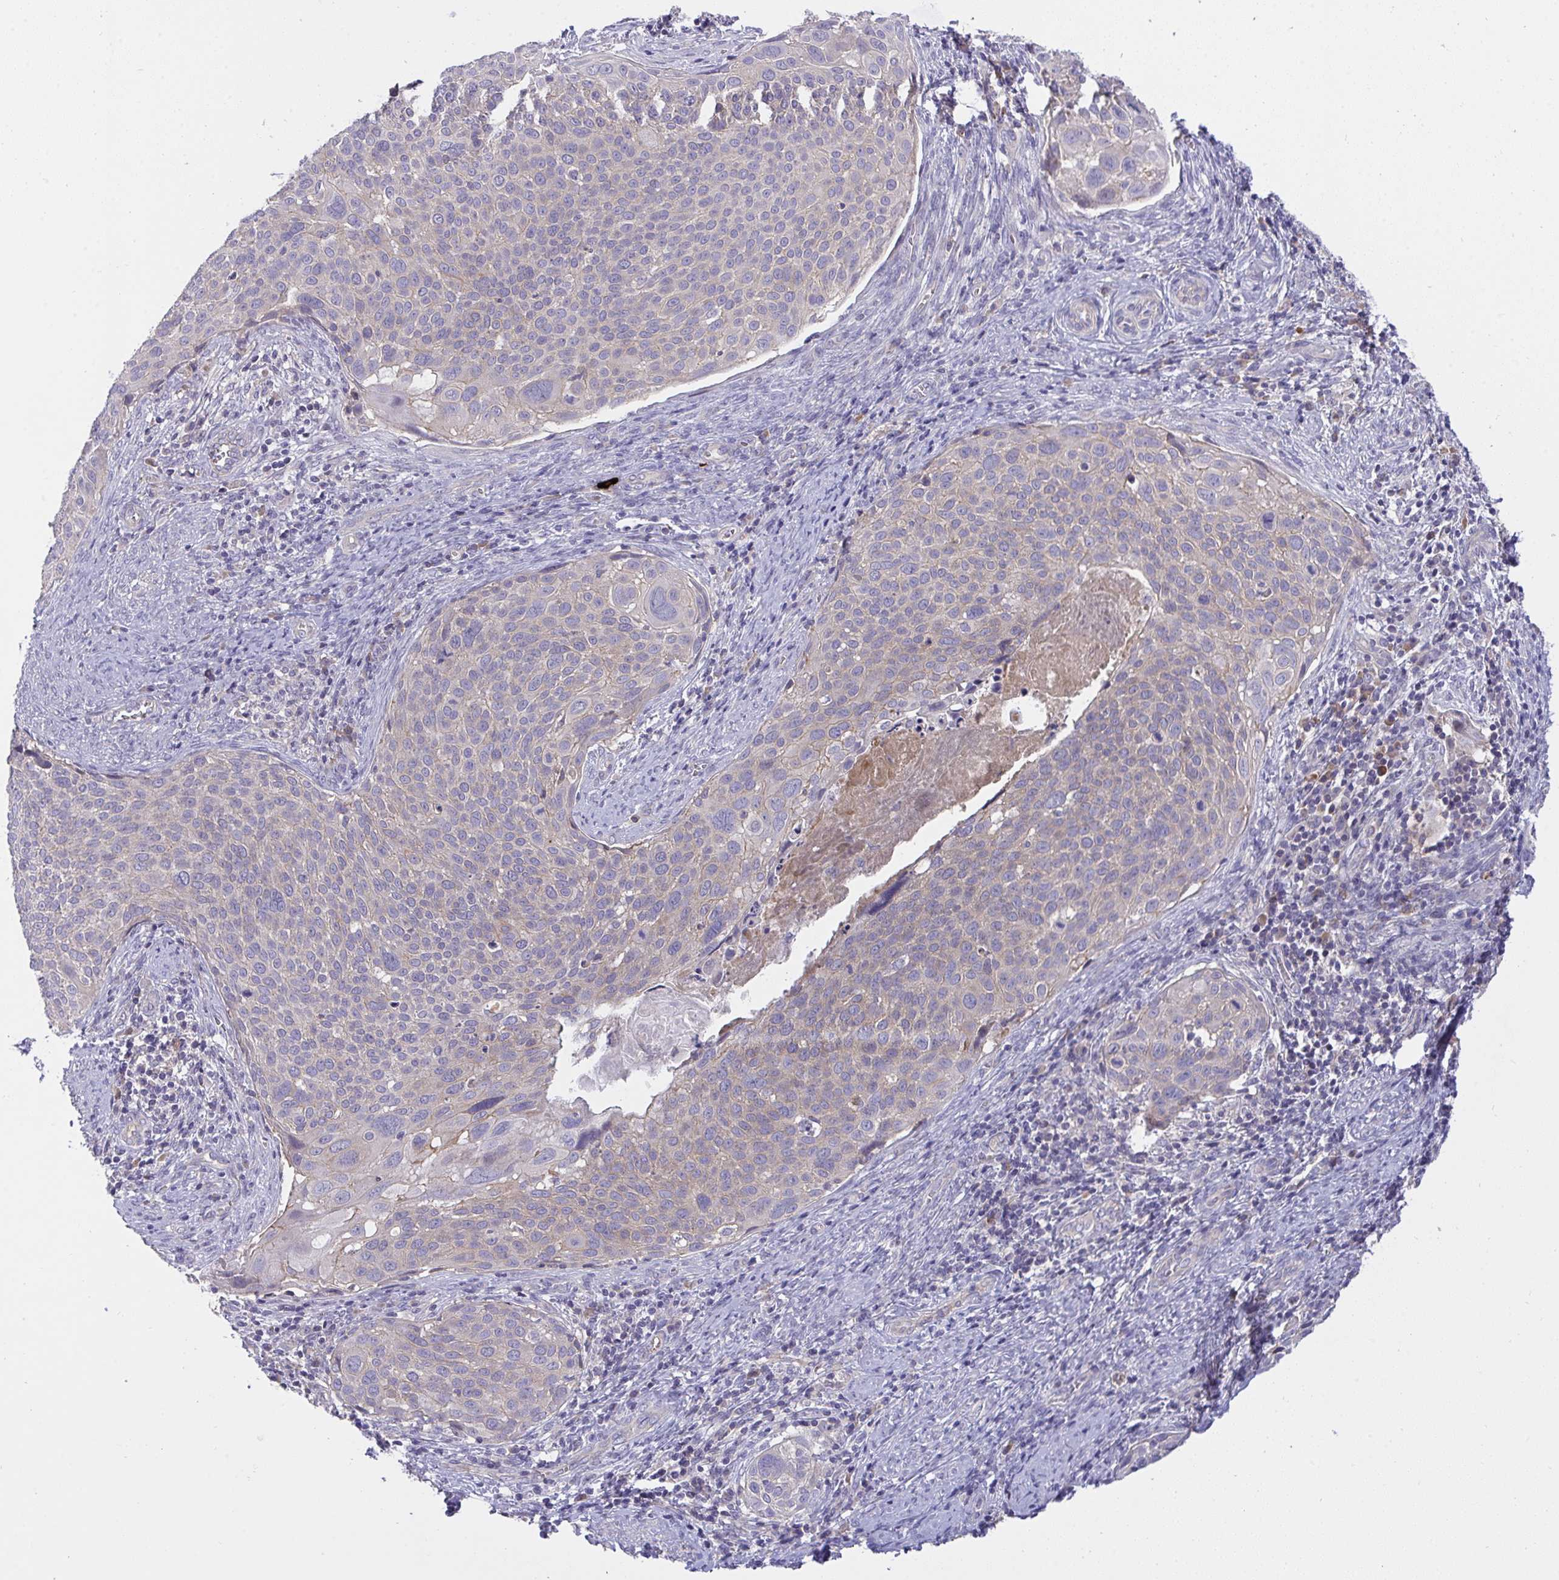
{"staining": {"intensity": "weak", "quantity": "<25%", "location": "cytoplasmic/membranous"}, "tissue": "cervical cancer", "cell_type": "Tumor cells", "image_type": "cancer", "snomed": [{"axis": "morphology", "description": "Squamous cell carcinoma, NOS"}, {"axis": "topography", "description": "Cervix"}], "caption": "Tumor cells show no significant protein staining in cervical cancer.", "gene": "ZNF581", "patient": {"sex": "female", "age": 39}}